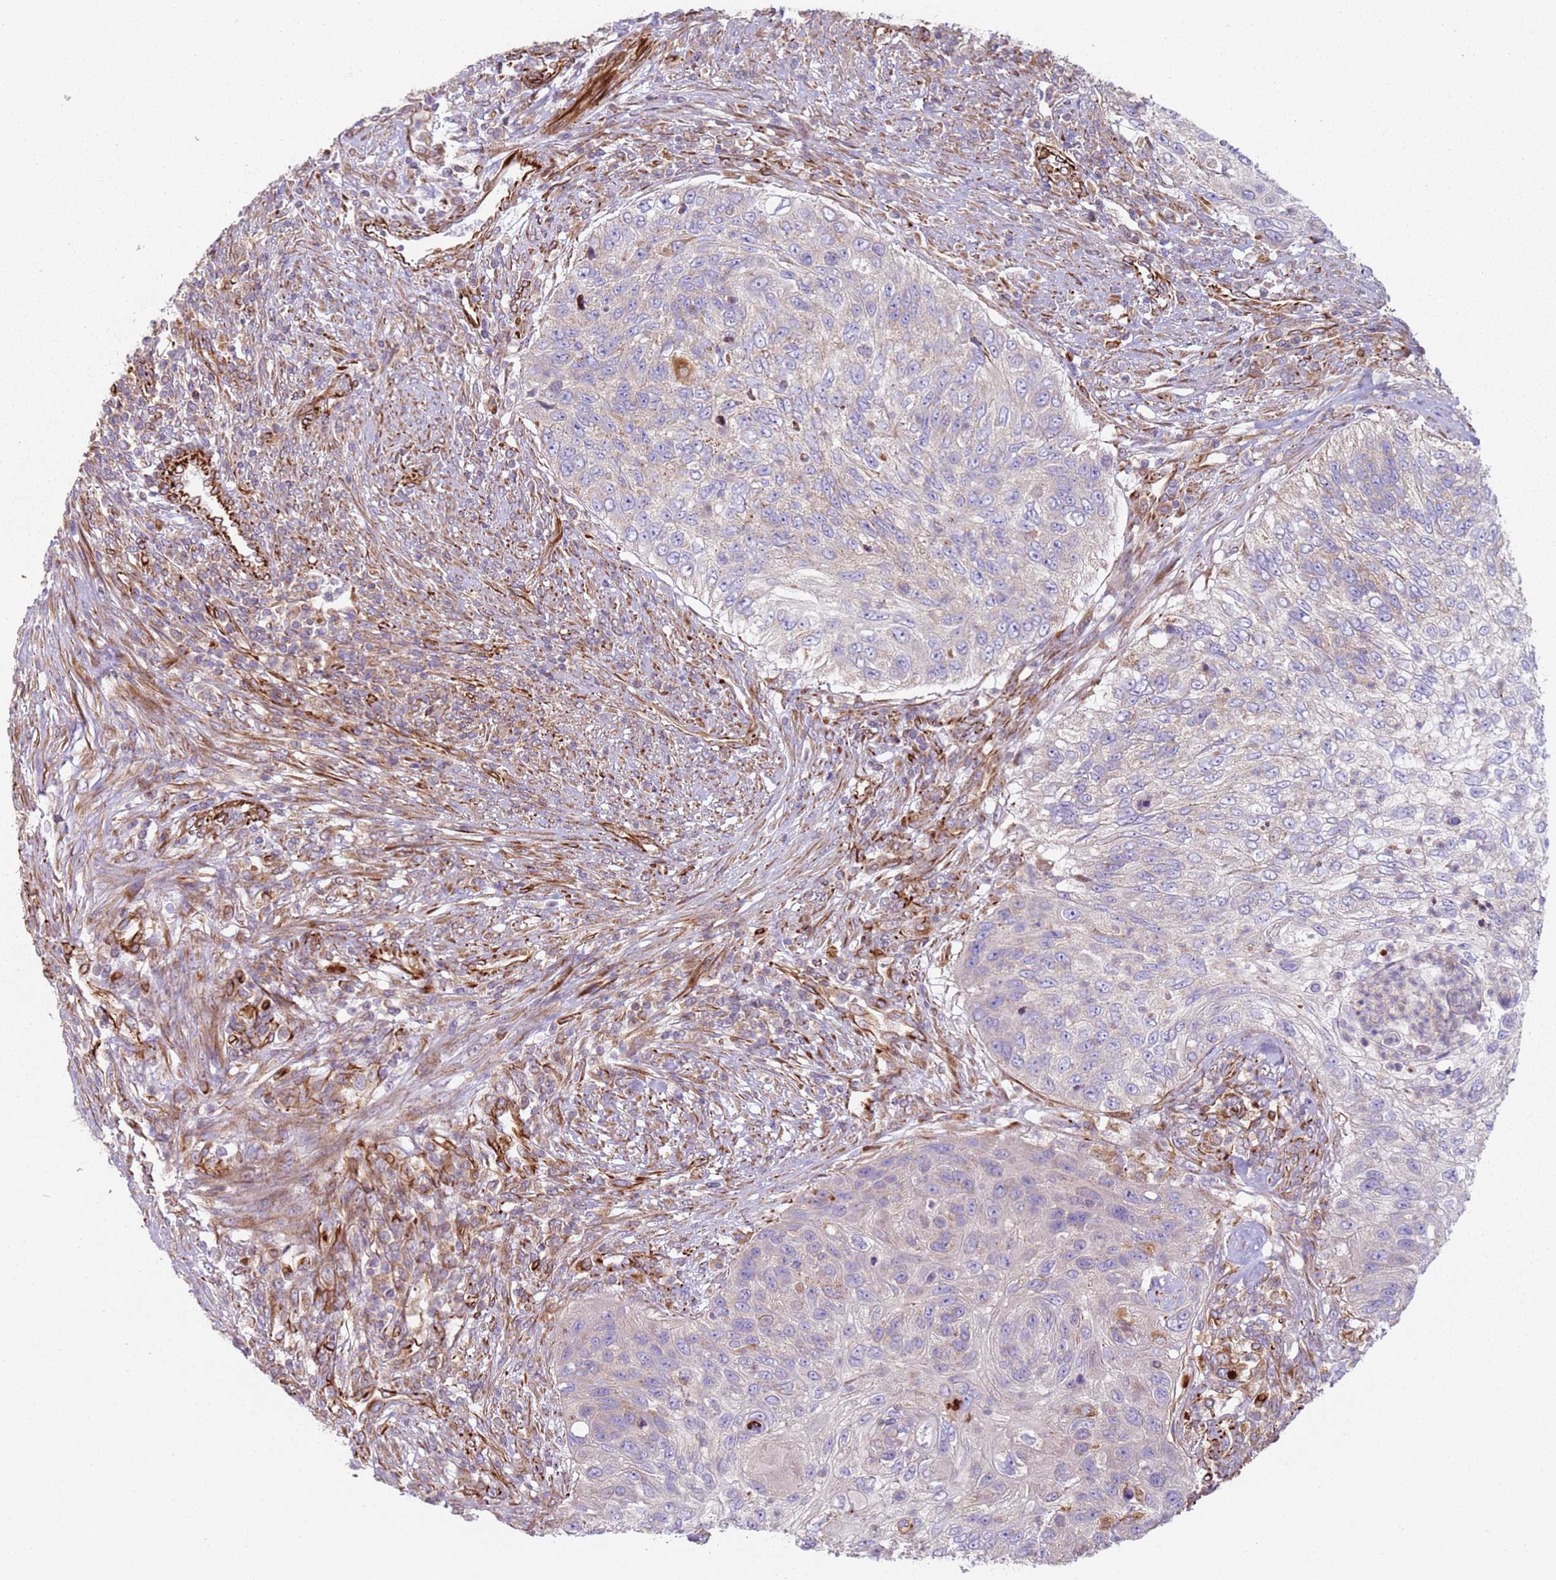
{"staining": {"intensity": "weak", "quantity": "<25%", "location": "cytoplasmic/membranous"}, "tissue": "urothelial cancer", "cell_type": "Tumor cells", "image_type": "cancer", "snomed": [{"axis": "morphology", "description": "Urothelial carcinoma, High grade"}, {"axis": "topography", "description": "Urinary bladder"}], "caption": "Tumor cells show no significant expression in urothelial cancer. Nuclei are stained in blue.", "gene": "SNAPIN", "patient": {"sex": "female", "age": 60}}